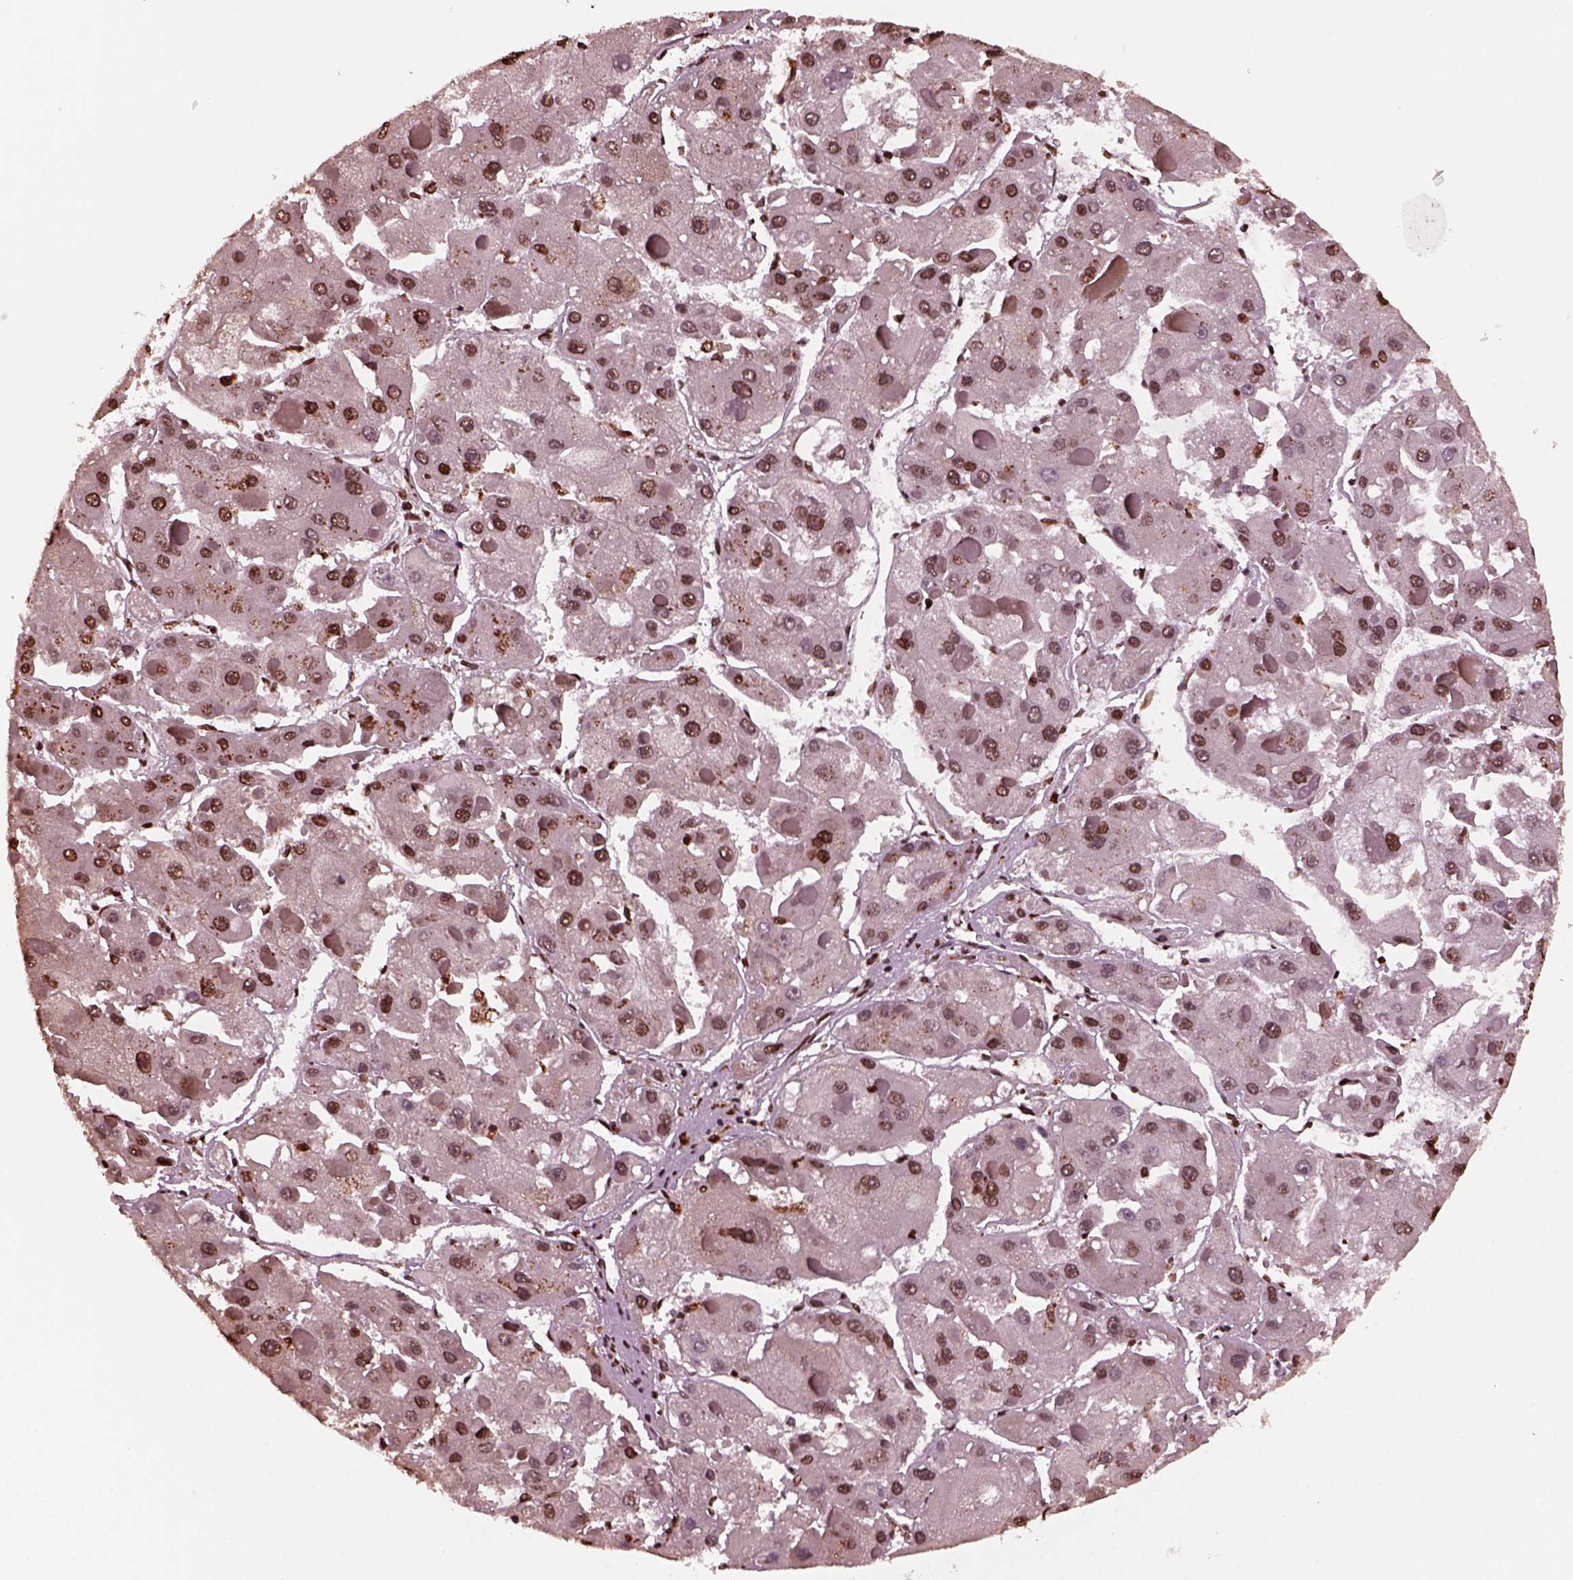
{"staining": {"intensity": "moderate", "quantity": ">75%", "location": "nuclear"}, "tissue": "liver cancer", "cell_type": "Tumor cells", "image_type": "cancer", "snomed": [{"axis": "morphology", "description": "Carcinoma, Hepatocellular, NOS"}, {"axis": "topography", "description": "Liver"}], "caption": "The histopathology image shows immunohistochemical staining of hepatocellular carcinoma (liver). There is moderate nuclear expression is present in about >75% of tumor cells.", "gene": "NSD1", "patient": {"sex": "female", "age": 73}}